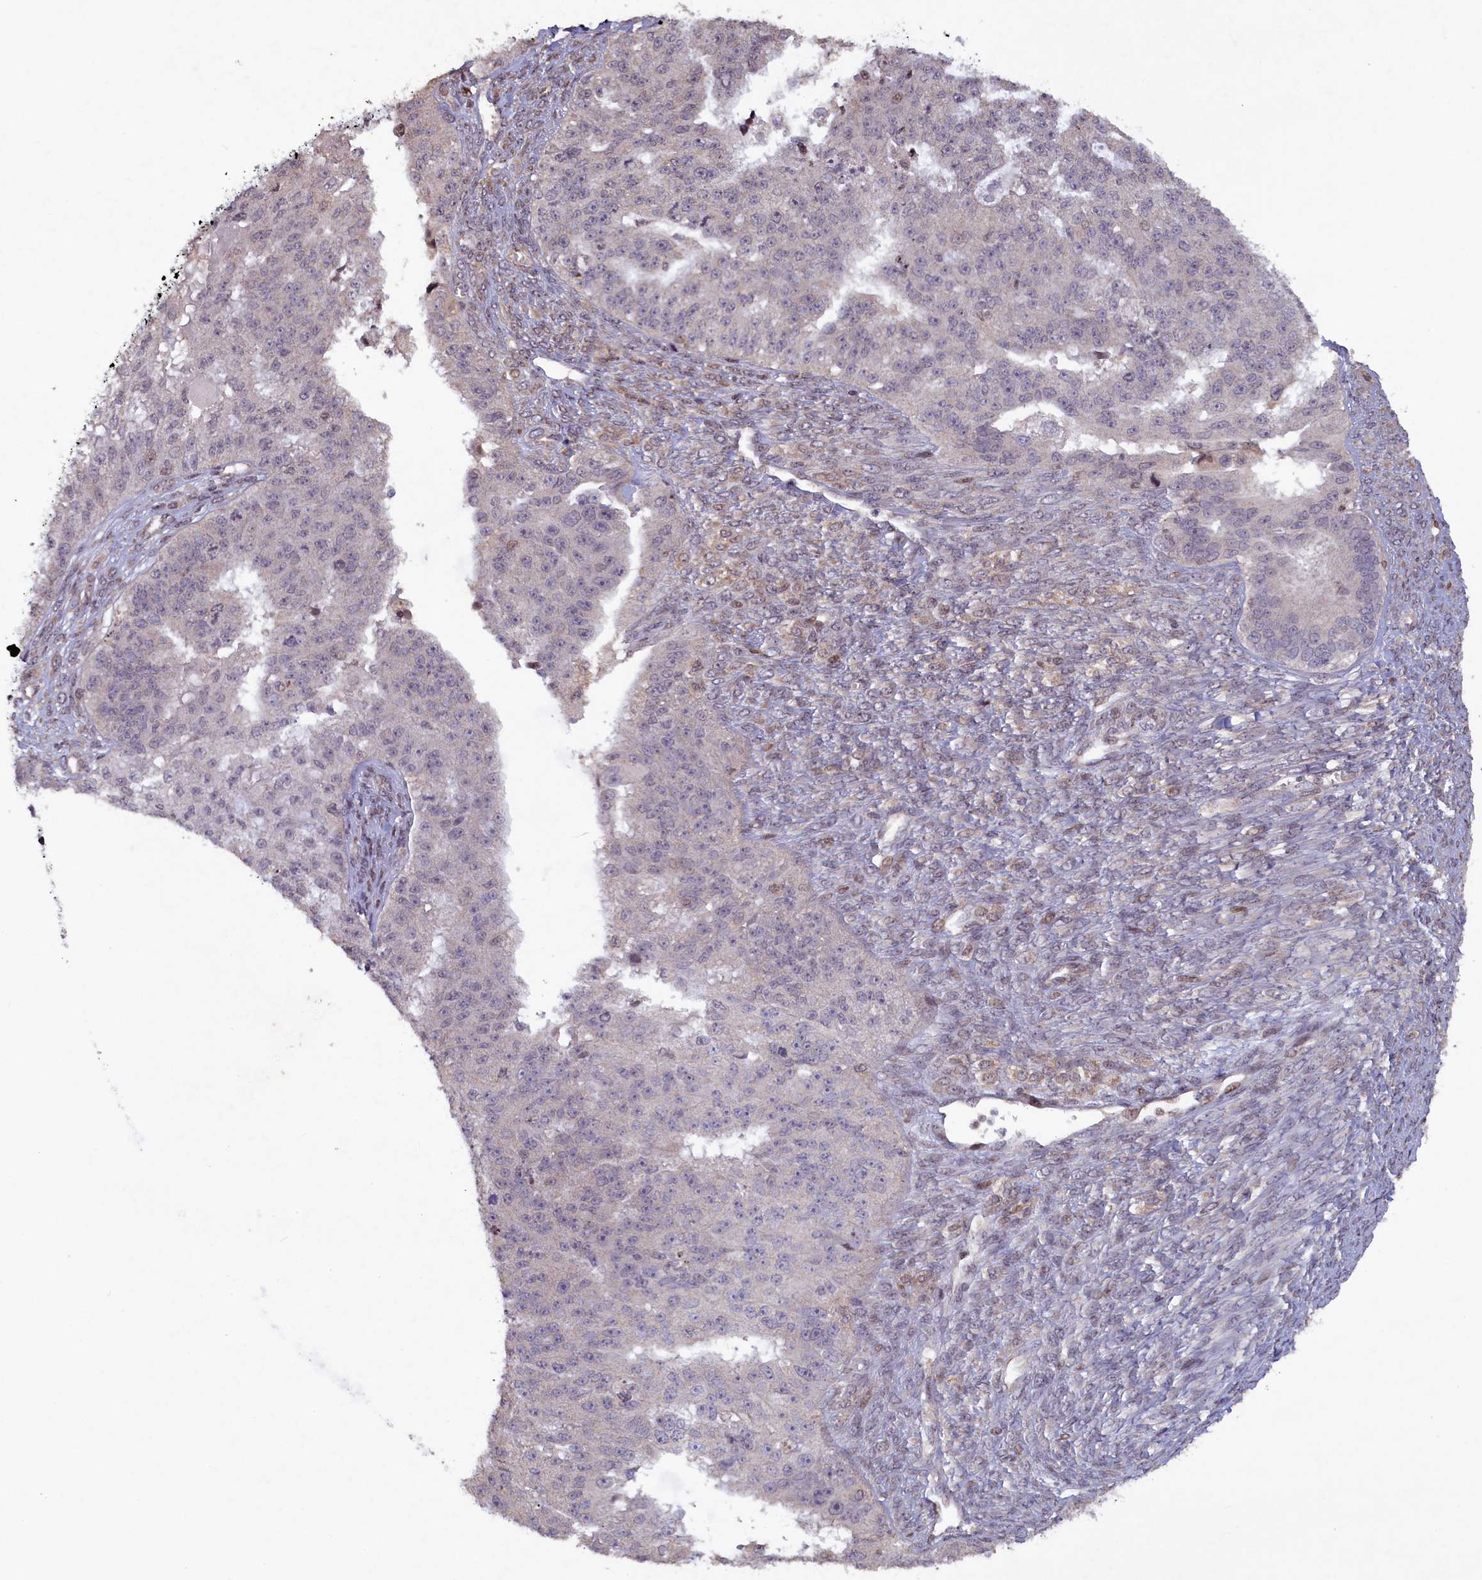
{"staining": {"intensity": "negative", "quantity": "none", "location": "none"}, "tissue": "ovarian cancer", "cell_type": "Tumor cells", "image_type": "cancer", "snomed": [{"axis": "morphology", "description": "Cystadenocarcinoma, serous, NOS"}, {"axis": "topography", "description": "Ovary"}], "caption": "Ovarian cancer (serous cystadenocarcinoma) was stained to show a protein in brown. There is no significant positivity in tumor cells.", "gene": "NUBP1", "patient": {"sex": "female", "age": 58}}